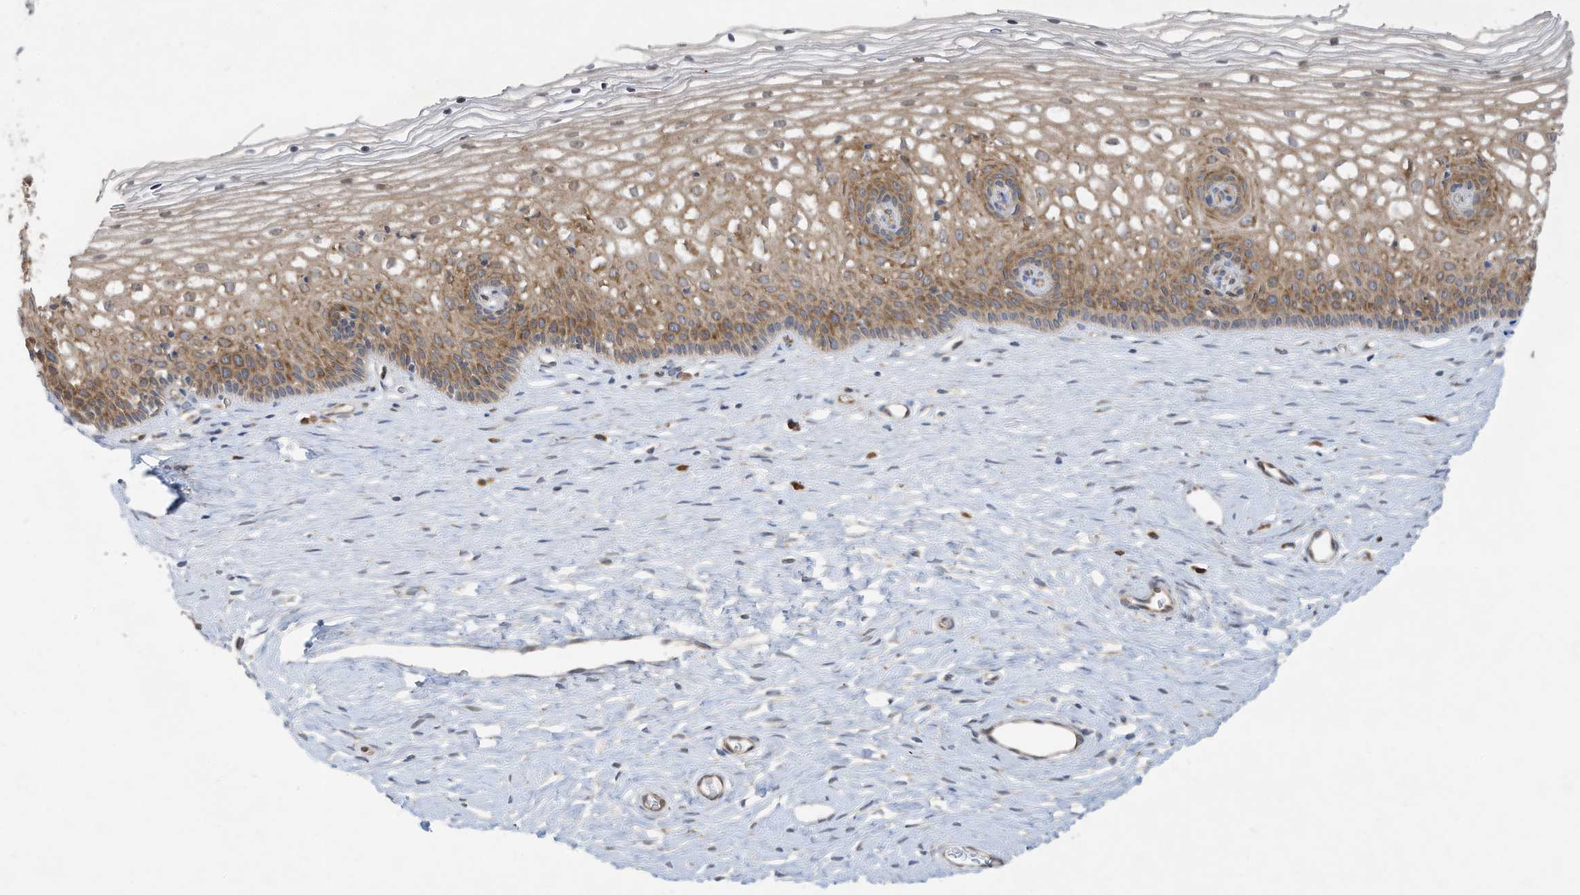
{"staining": {"intensity": "moderate", "quantity": "25%-75%", "location": "cytoplasmic/membranous"}, "tissue": "cervix", "cell_type": "Glandular cells", "image_type": "normal", "snomed": [{"axis": "morphology", "description": "Normal tissue, NOS"}, {"axis": "topography", "description": "Cervix"}], "caption": "Immunohistochemistry (IHC) of unremarkable cervix displays medium levels of moderate cytoplasmic/membranous positivity in approximately 25%-75% of glandular cells. Ihc stains the protein in brown and the nuclei are stained blue.", "gene": "USE1", "patient": {"sex": "female", "age": 33}}